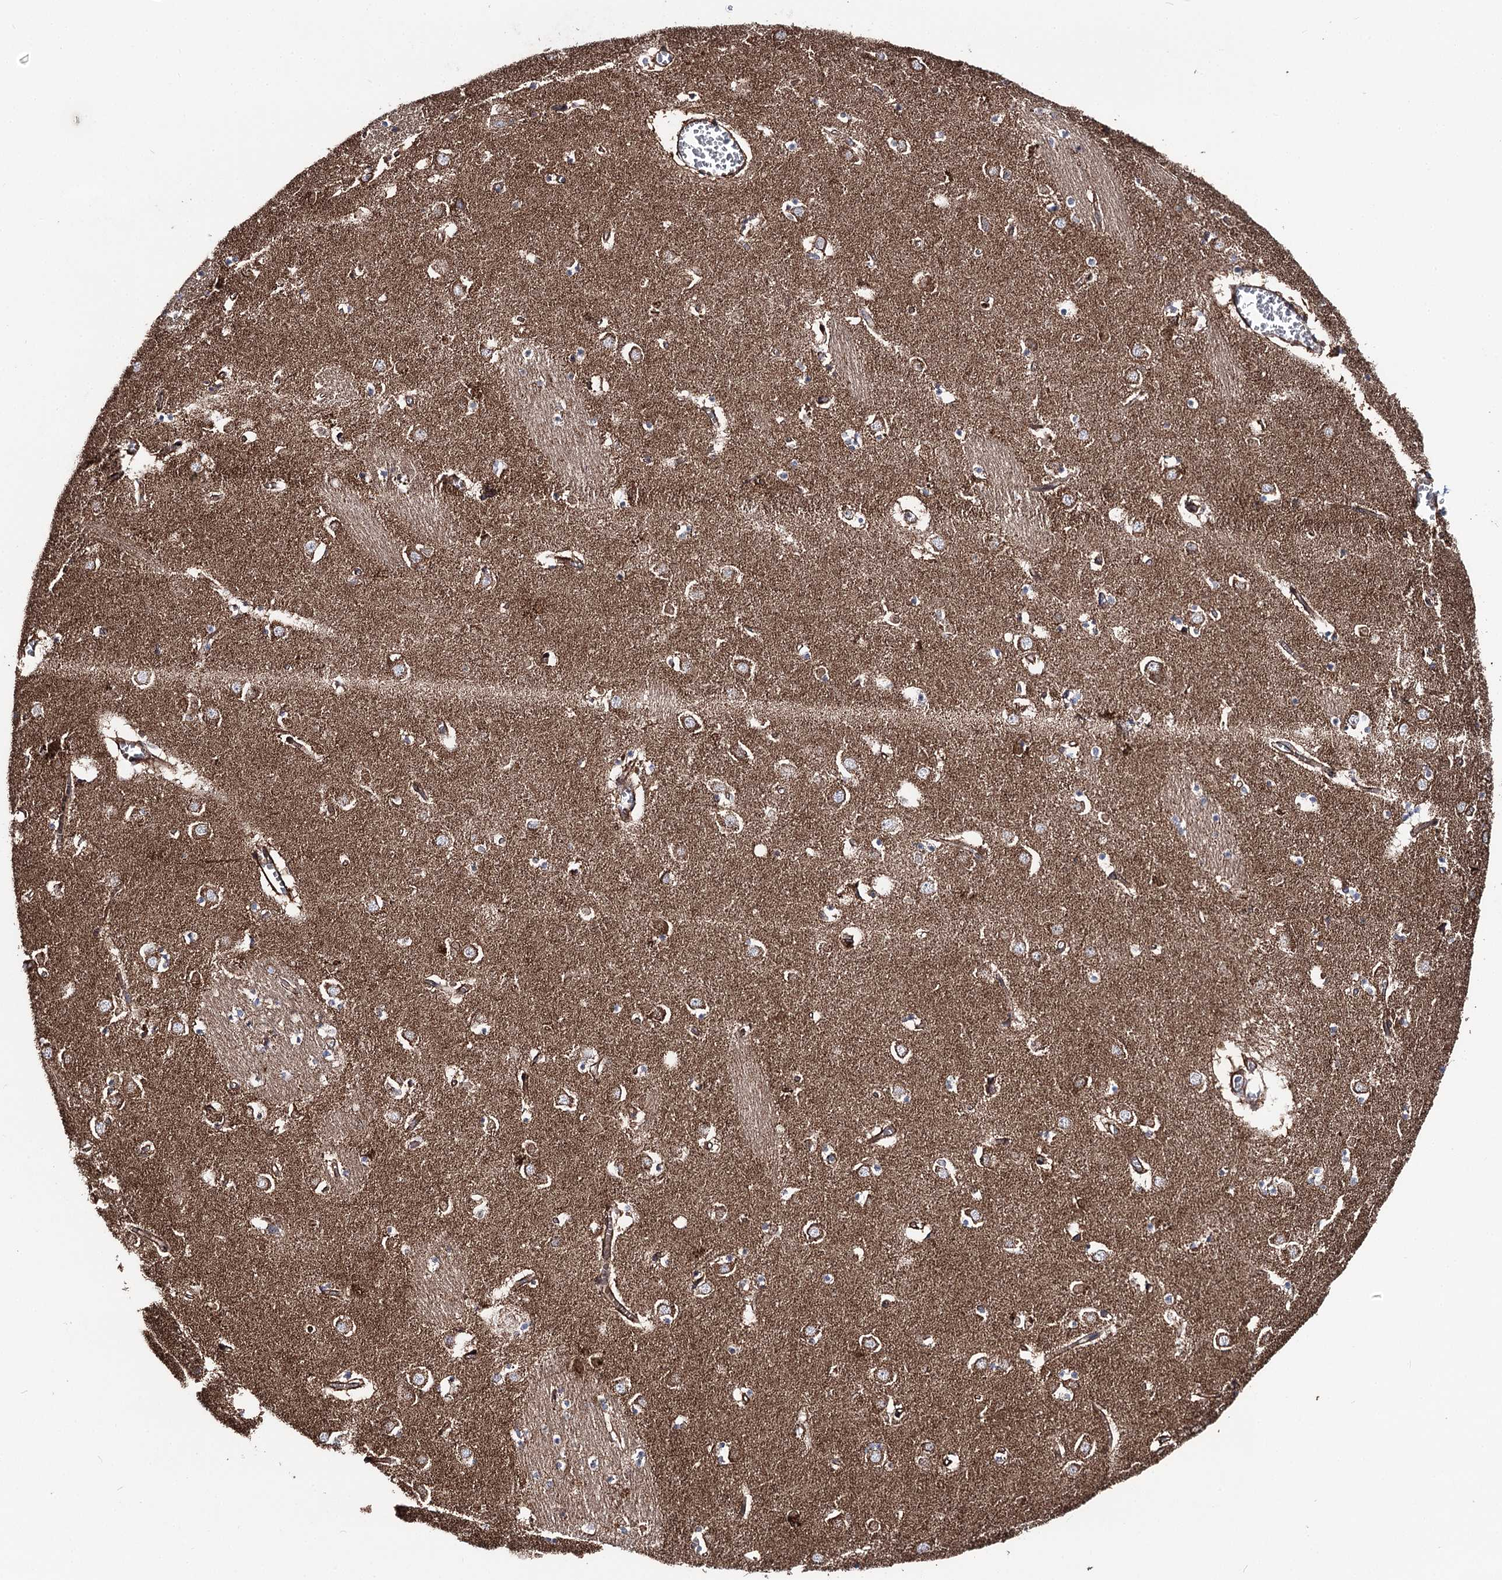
{"staining": {"intensity": "moderate", "quantity": "25%-75%", "location": "cytoplasmic/membranous"}, "tissue": "caudate", "cell_type": "Glial cells", "image_type": "normal", "snomed": [{"axis": "morphology", "description": "Normal tissue, NOS"}, {"axis": "topography", "description": "Lateral ventricle wall"}], "caption": "Benign caudate was stained to show a protein in brown. There is medium levels of moderate cytoplasmic/membranous expression in about 25%-75% of glial cells.", "gene": "MSANTD2", "patient": {"sex": "male", "age": 70}}